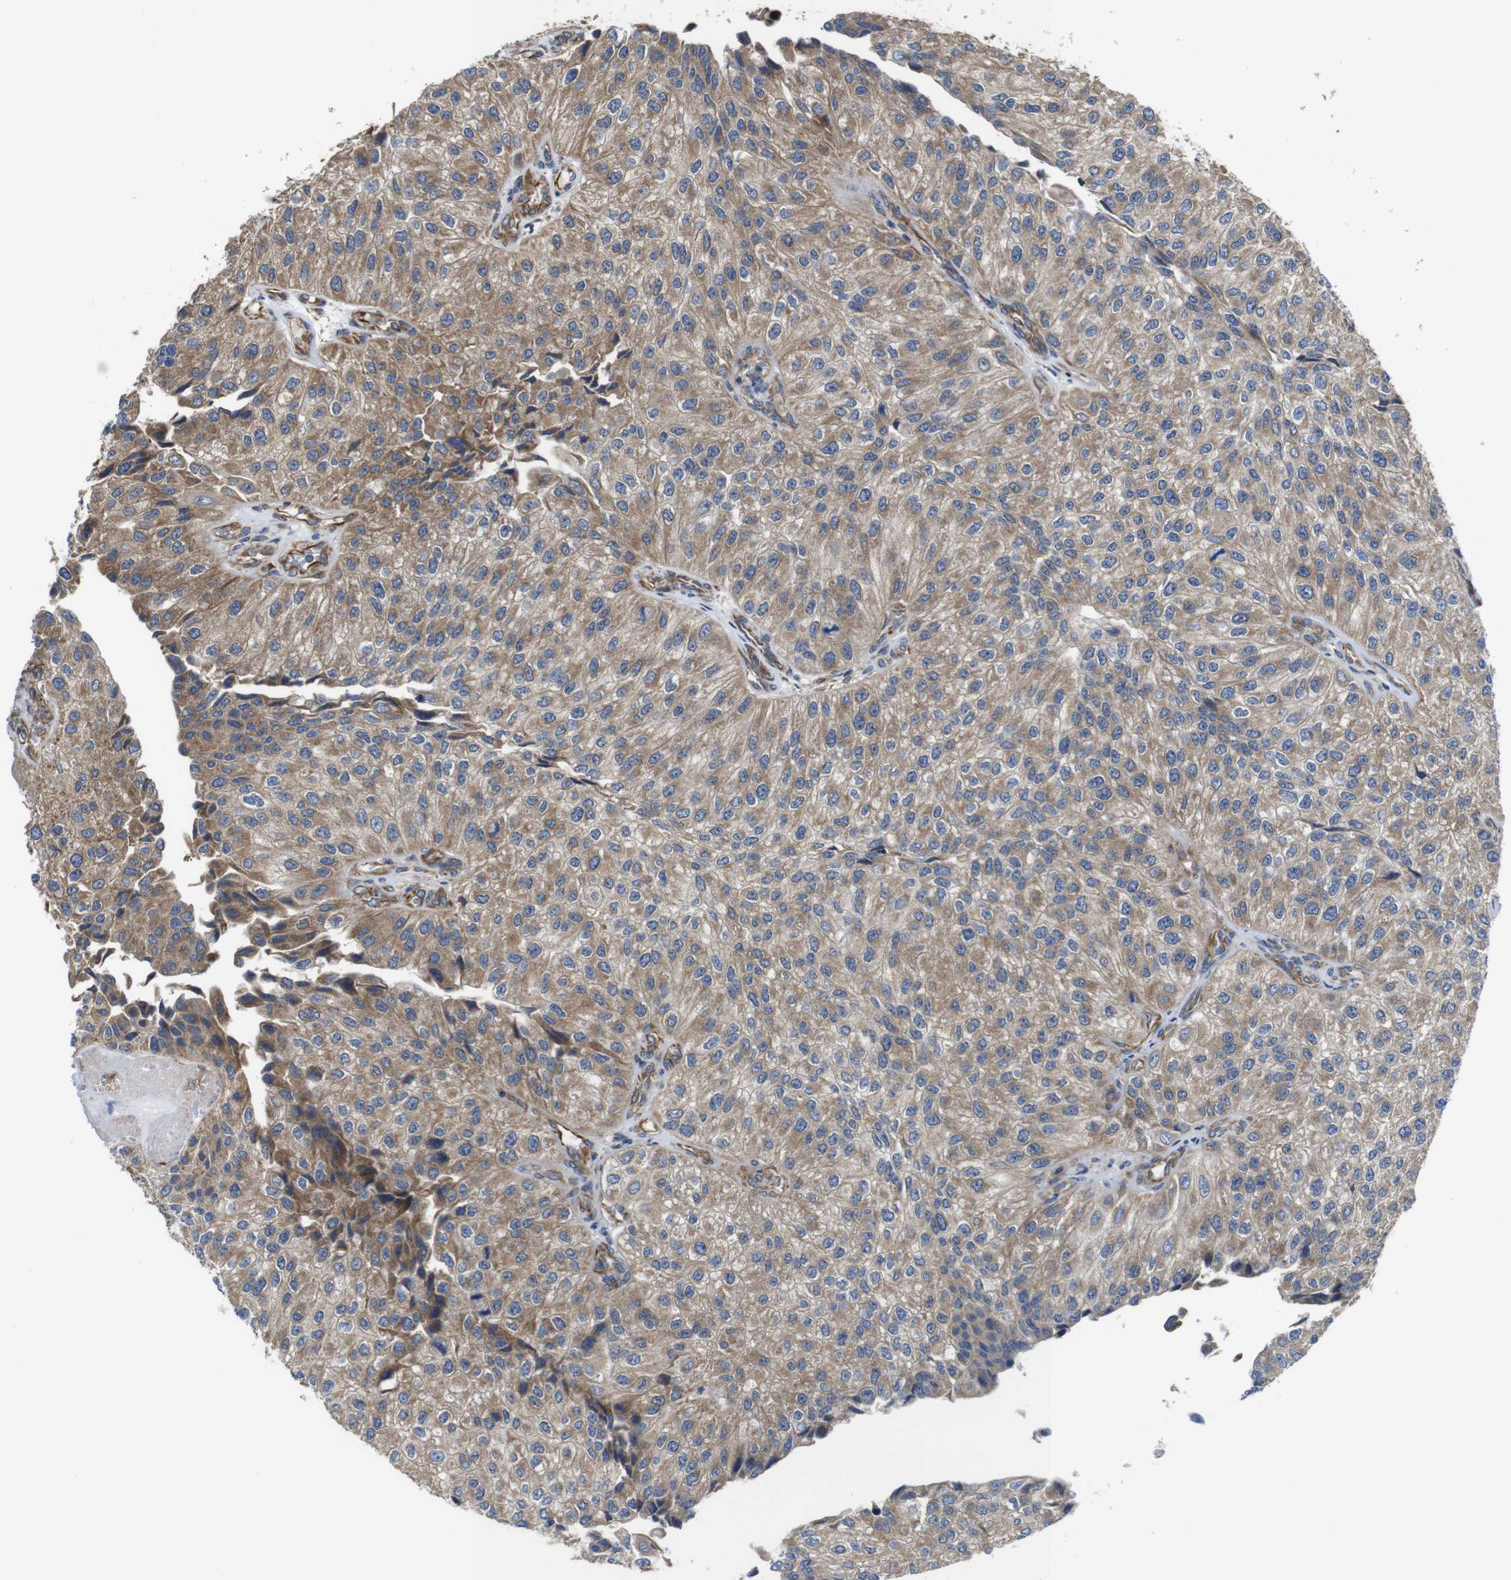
{"staining": {"intensity": "moderate", "quantity": ">75%", "location": "cytoplasmic/membranous"}, "tissue": "urothelial cancer", "cell_type": "Tumor cells", "image_type": "cancer", "snomed": [{"axis": "morphology", "description": "Urothelial carcinoma, High grade"}, {"axis": "topography", "description": "Kidney"}, {"axis": "topography", "description": "Urinary bladder"}], "caption": "Immunohistochemistry (IHC) of human urothelial cancer demonstrates medium levels of moderate cytoplasmic/membranous staining in approximately >75% of tumor cells.", "gene": "POMK", "patient": {"sex": "male", "age": 77}}